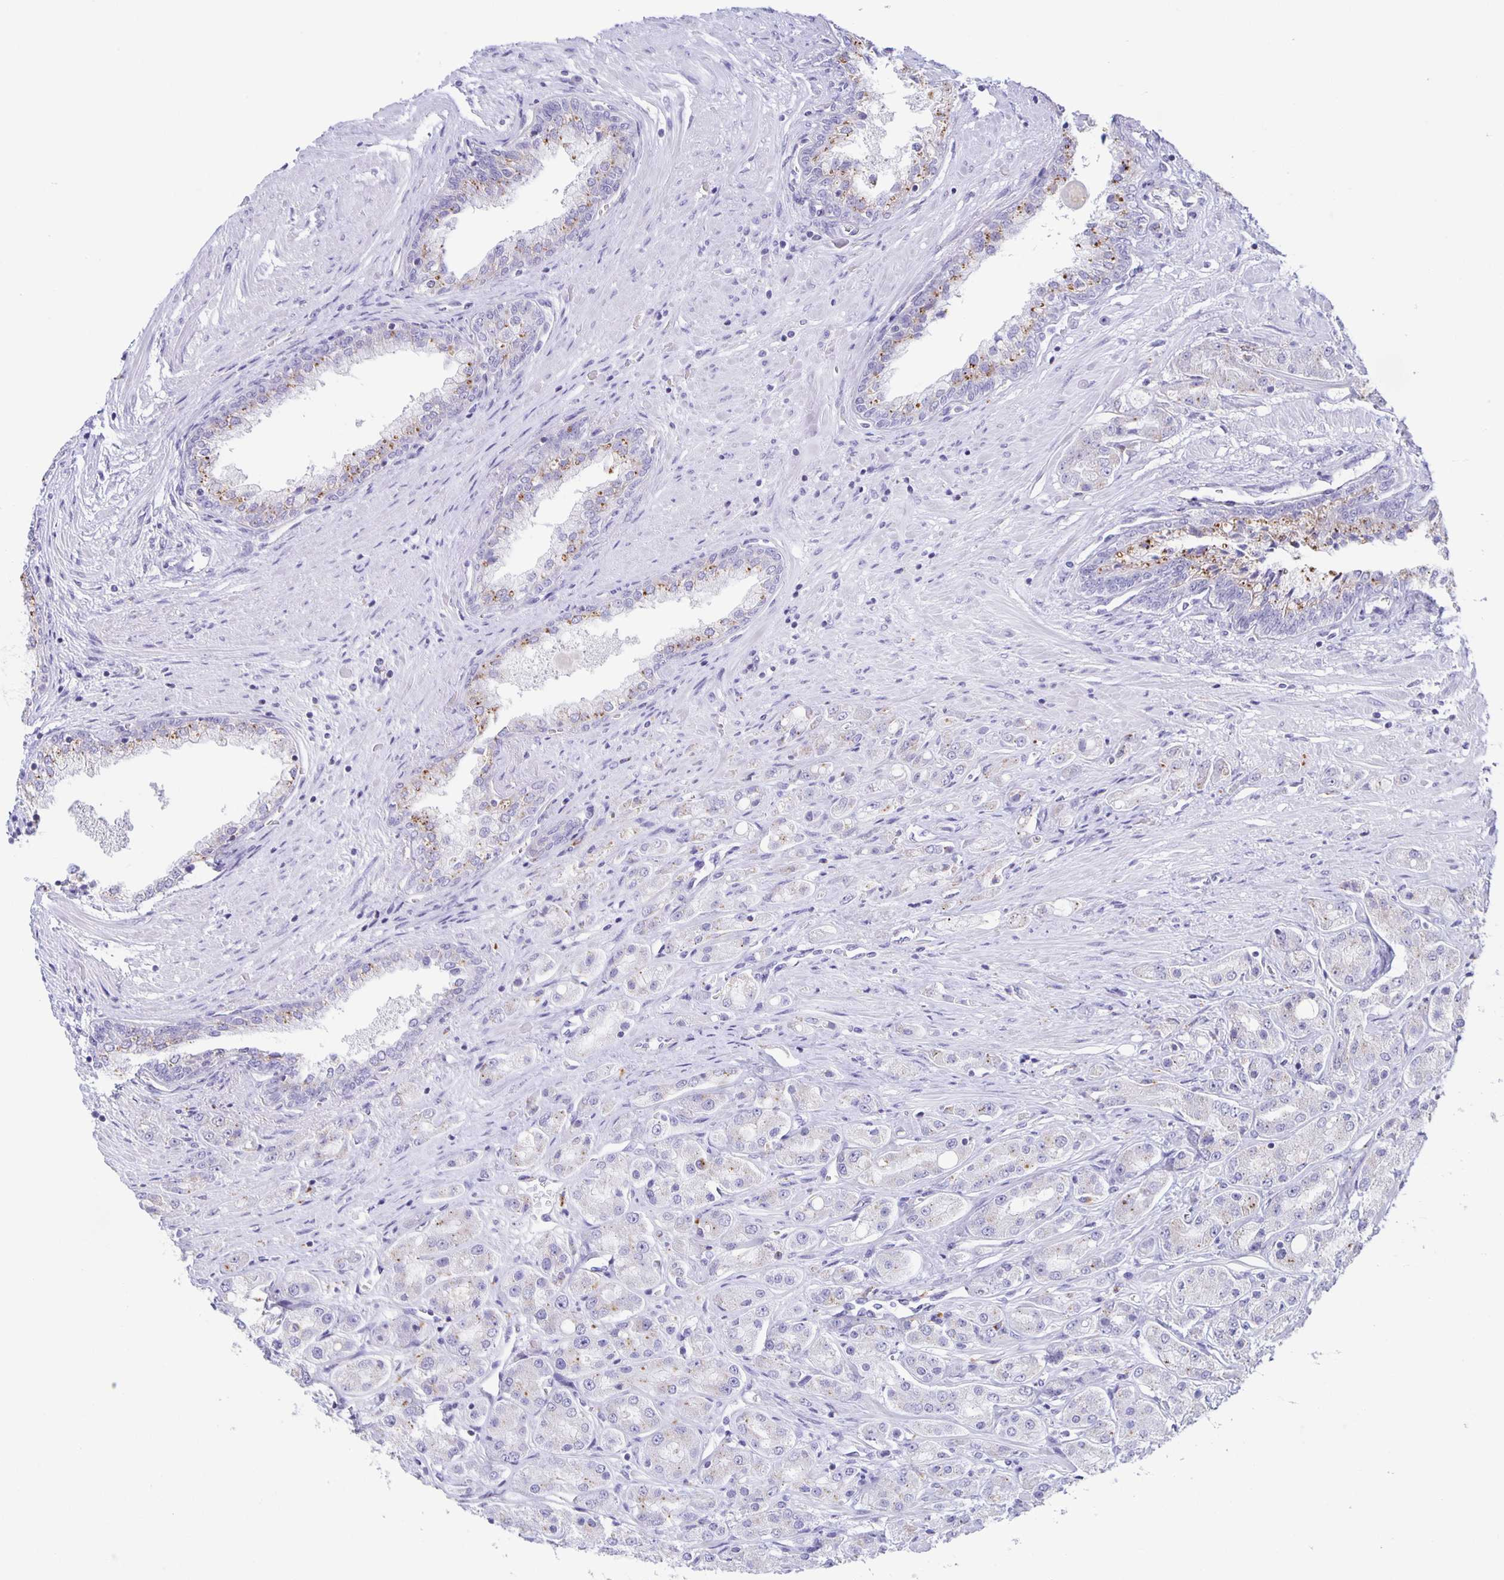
{"staining": {"intensity": "negative", "quantity": "none", "location": "none"}, "tissue": "prostate cancer", "cell_type": "Tumor cells", "image_type": "cancer", "snomed": [{"axis": "morphology", "description": "Adenocarcinoma, High grade"}, {"axis": "topography", "description": "Prostate"}], "caption": "The photomicrograph reveals no staining of tumor cells in prostate cancer (adenocarcinoma (high-grade)). (Brightfield microscopy of DAB immunohistochemistry (IHC) at high magnification).", "gene": "LIPA", "patient": {"sex": "male", "age": 67}}